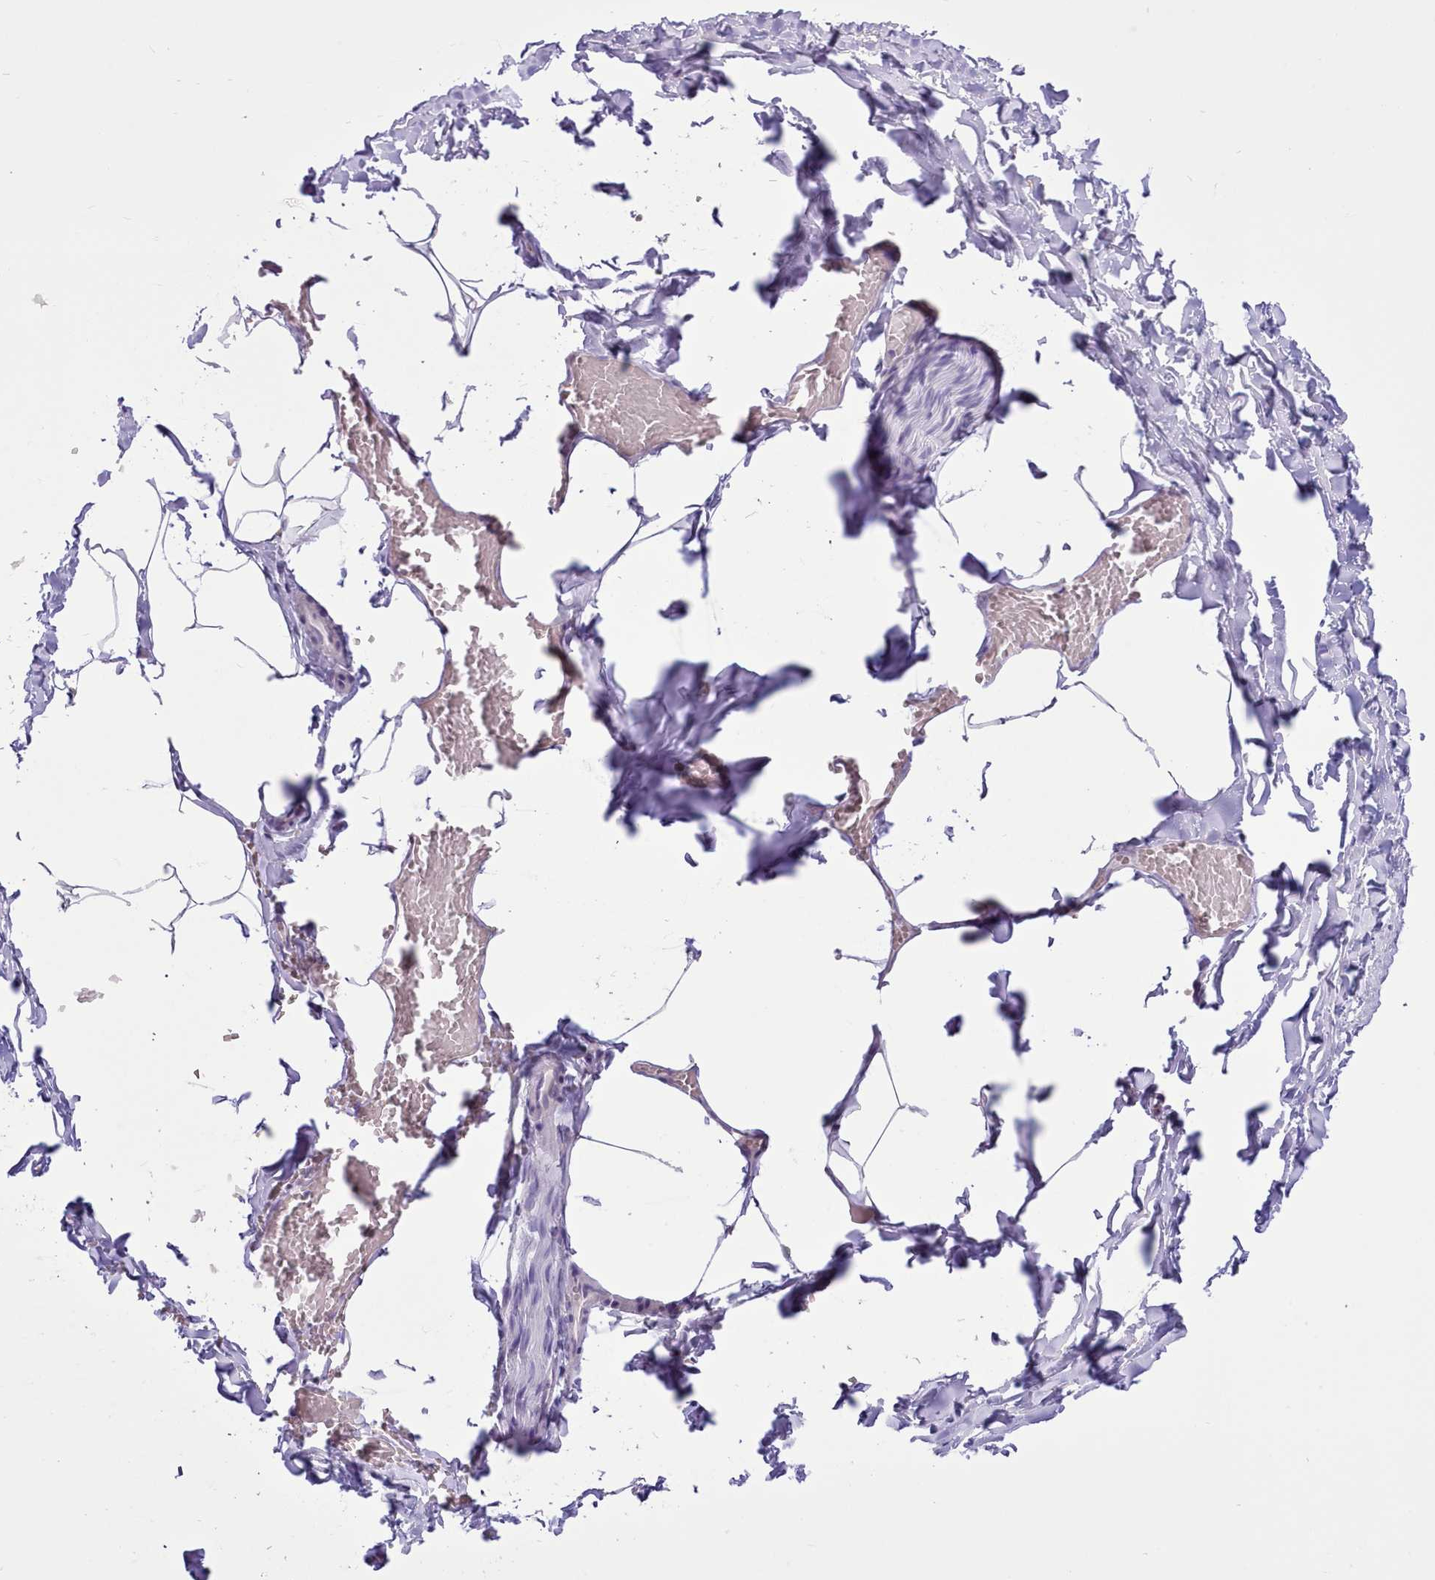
{"staining": {"intensity": "negative", "quantity": "none", "location": "none"}, "tissue": "adipose tissue", "cell_type": "Adipocytes", "image_type": "normal", "snomed": [{"axis": "morphology", "description": "Normal tissue, NOS"}, {"axis": "topography", "description": "Gallbladder"}, {"axis": "topography", "description": "Peripheral nerve tissue"}], "caption": "Immunohistochemistry (IHC) micrograph of unremarkable adipose tissue stained for a protein (brown), which exhibits no positivity in adipocytes.", "gene": "SEC61B", "patient": {"sex": "male", "age": 38}}